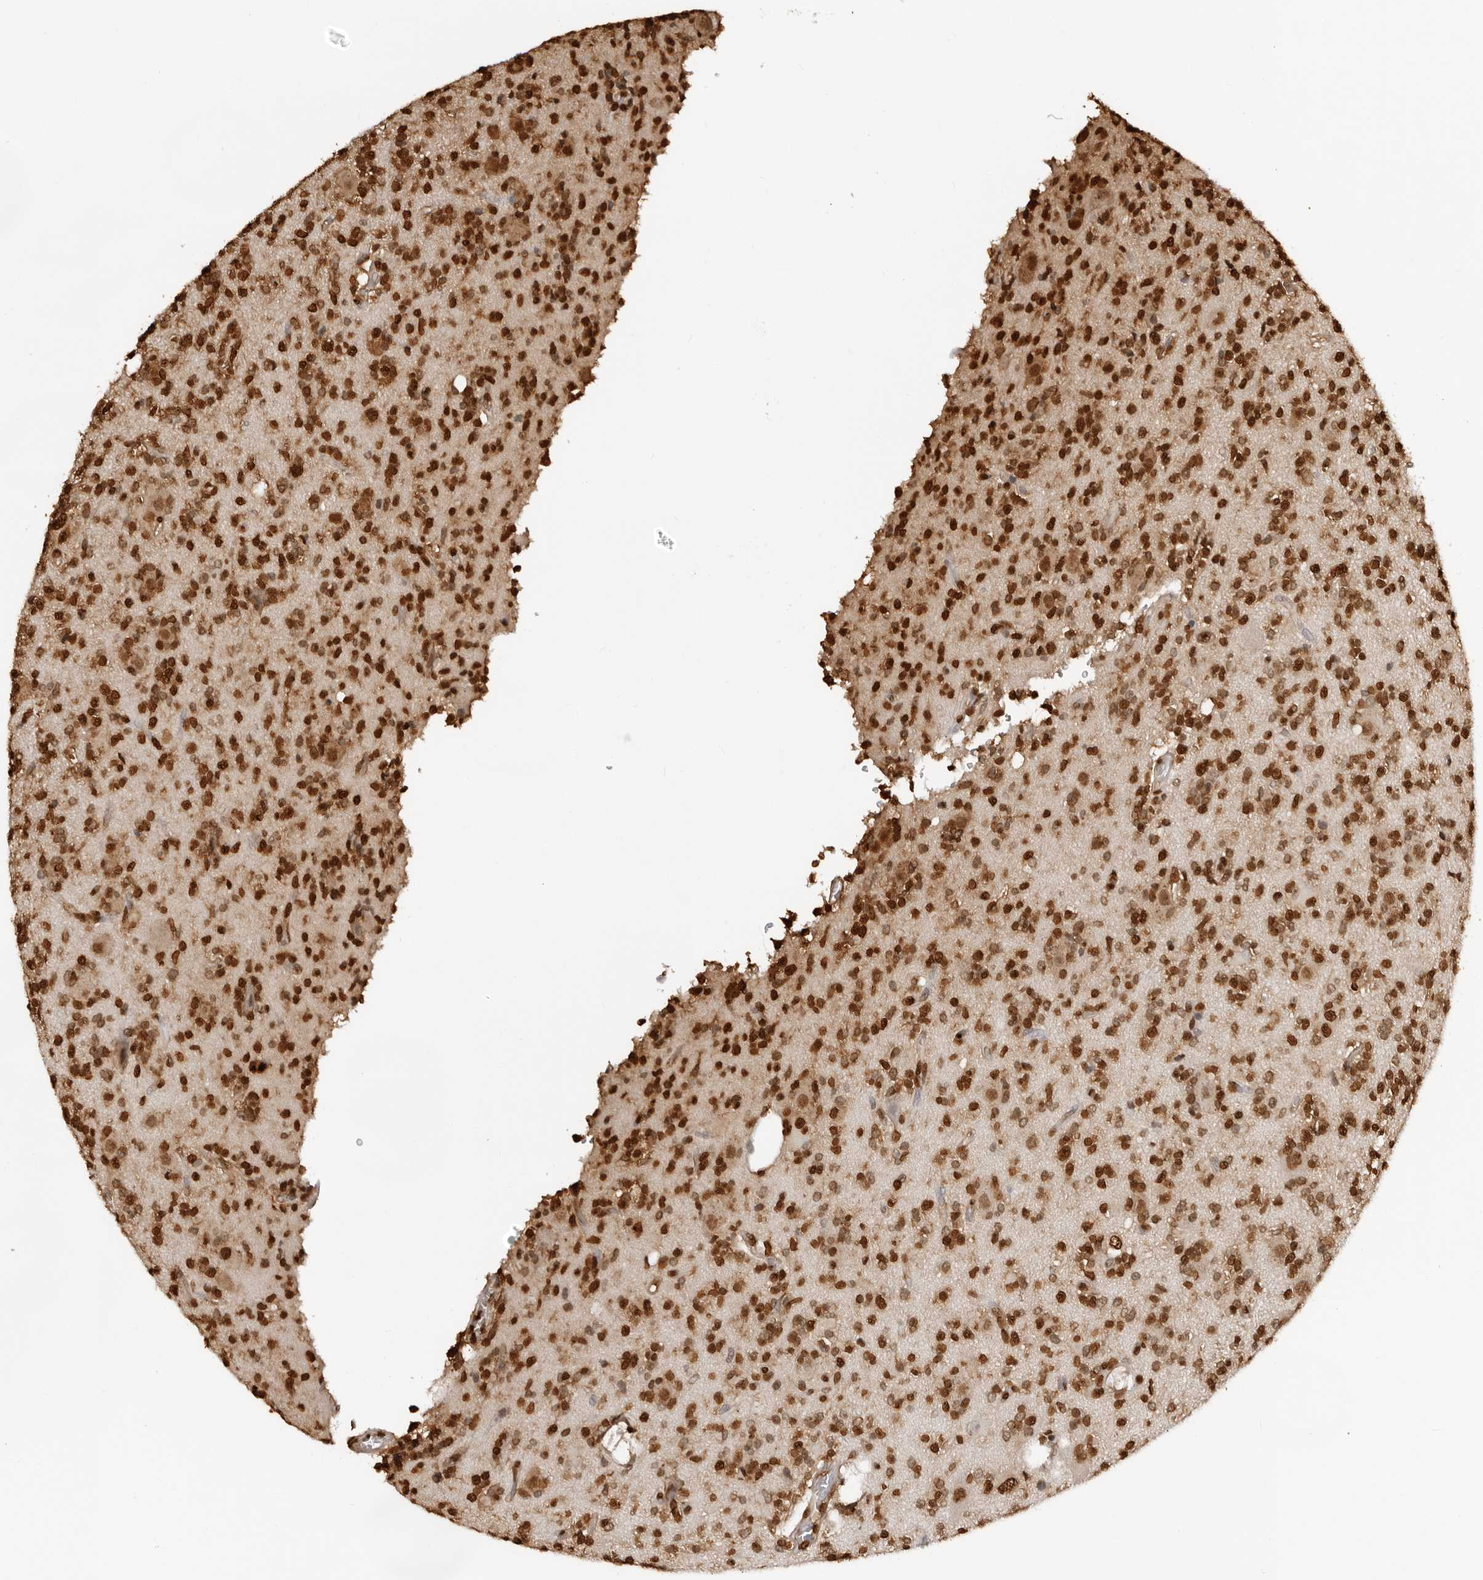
{"staining": {"intensity": "strong", "quantity": ">75%", "location": "nuclear"}, "tissue": "glioma", "cell_type": "Tumor cells", "image_type": "cancer", "snomed": [{"axis": "morphology", "description": "Glioma, malignant, High grade"}, {"axis": "topography", "description": "Brain"}], "caption": "The immunohistochemical stain highlights strong nuclear staining in tumor cells of glioma tissue.", "gene": "ZFP91", "patient": {"sex": "male", "age": 34}}